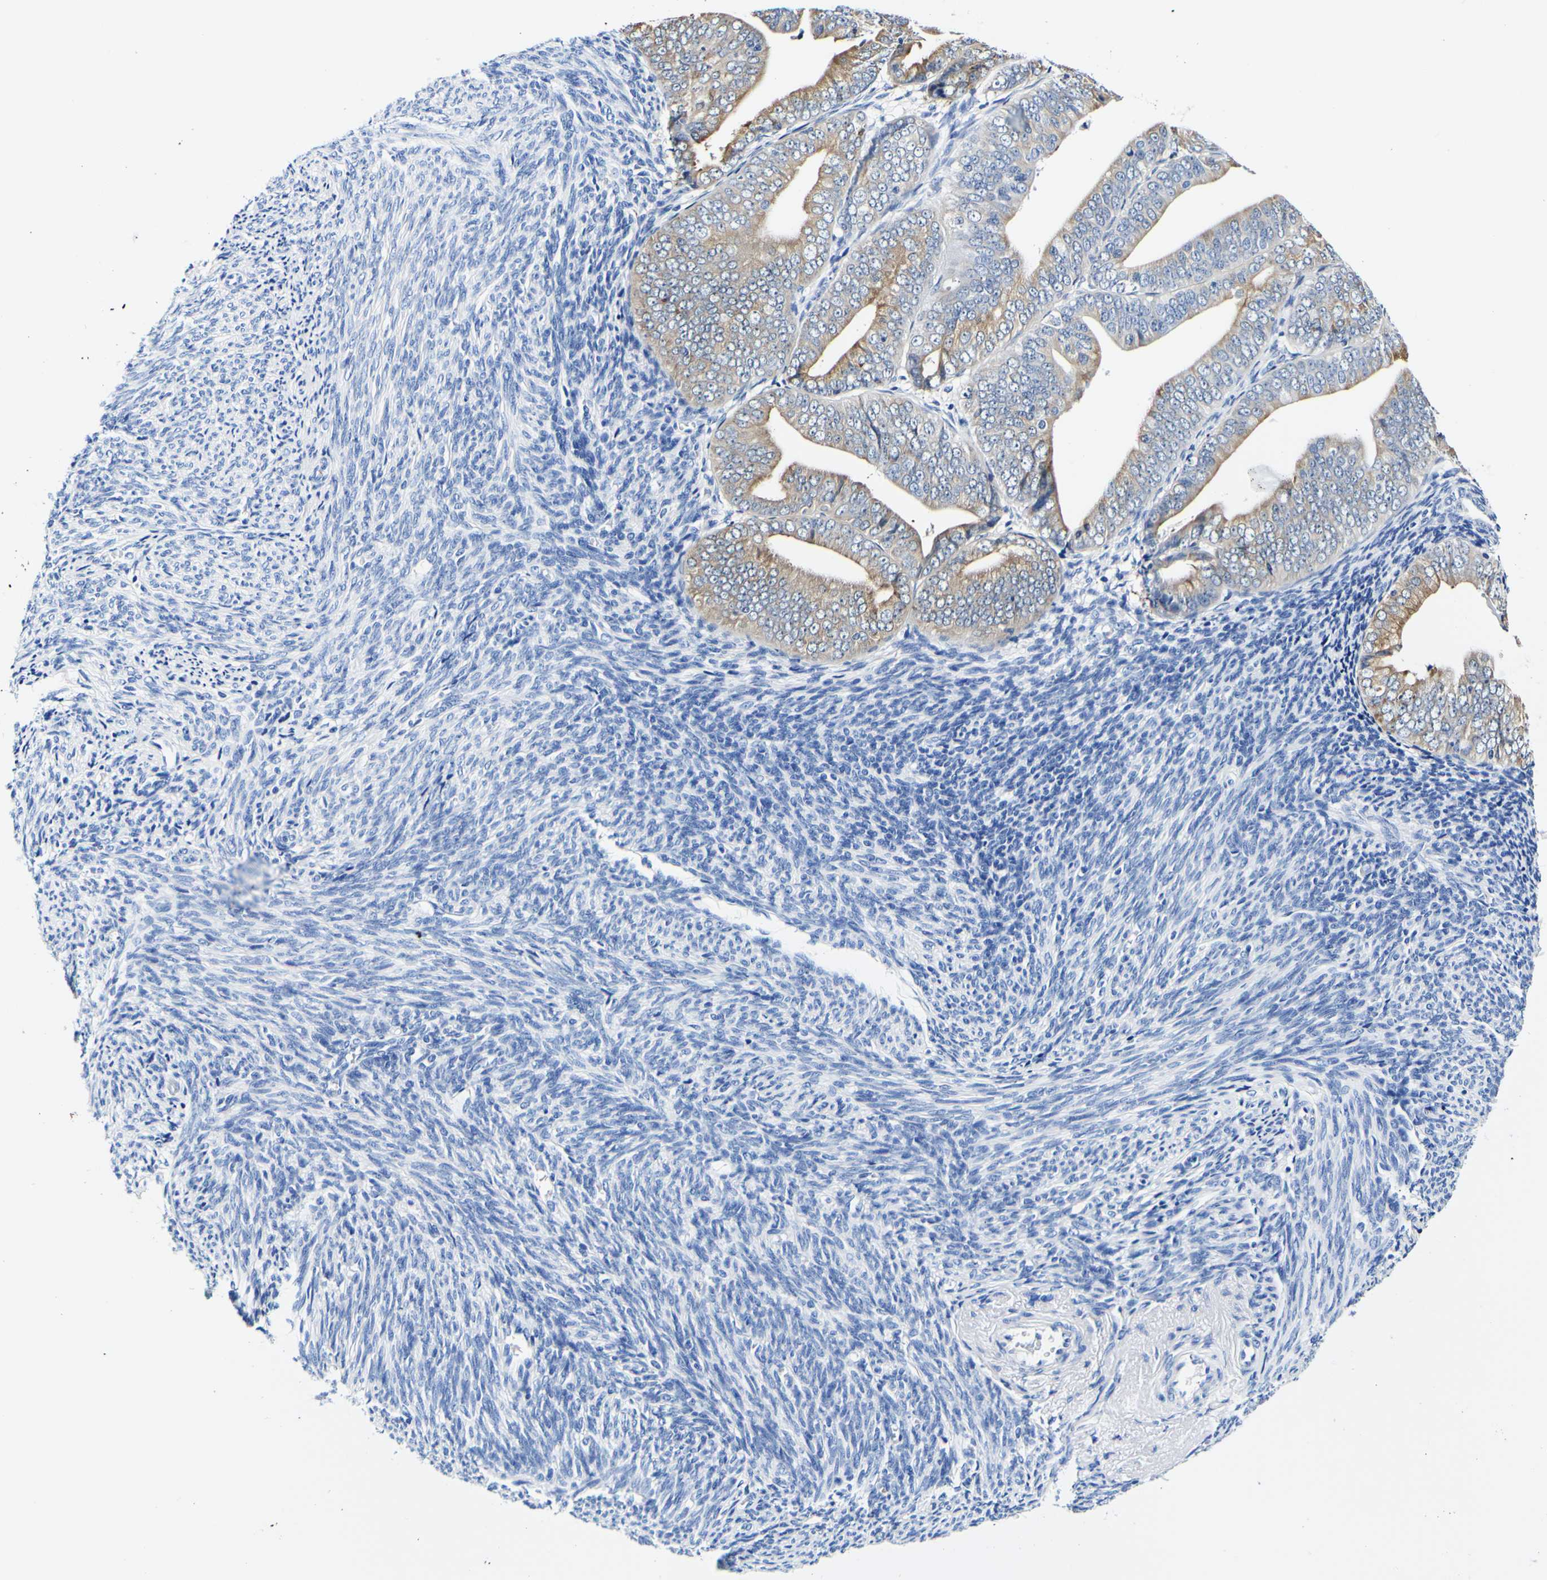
{"staining": {"intensity": "weak", "quantity": ">75%", "location": "cytoplasmic/membranous"}, "tissue": "endometrial cancer", "cell_type": "Tumor cells", "image_type": "cancer", "snomed": [{"axis": "morphology", "description": "Adenocarcinoma, NOS"}, {"axis": "topography", "description": "Endometrium"}], "caption": "Endometrial adenocarcinoma was stained to show a protein in brown. There is low levels of weak cytoplasmic/membranous expression in approximately >75% of tumor cells. The staining was performed using DAB (3,3'-diaminobenzidine) to visualize the protein expression in brown, while the nuclei were stained in blue with hematoxylin (Magnification: 20x).", "gene": "P4HB", "patient": {"sex": "female", "age": 63}}